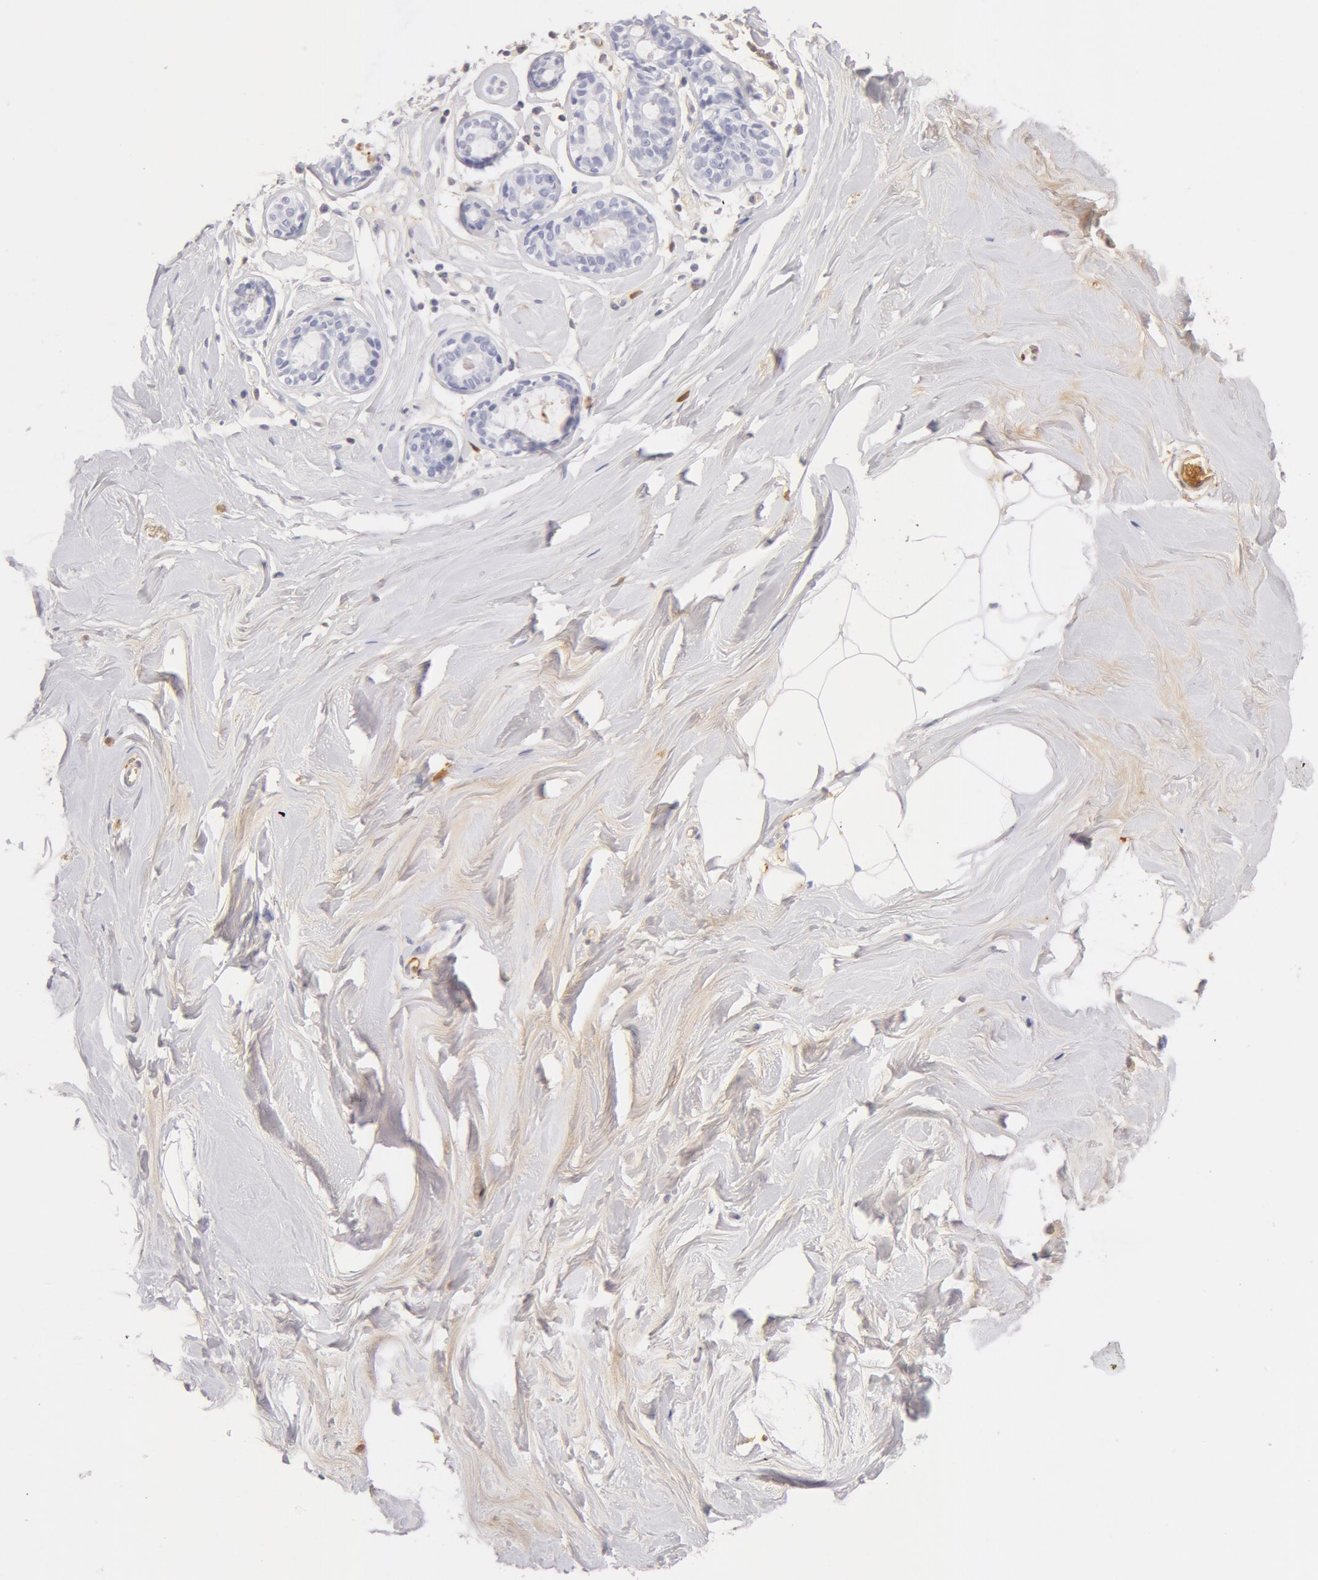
{"staining": {"intensity": "negative", "quantity": "none", "location": "none"}, "tissue": "breast", "cell_type": "Adipocytes", "image_type": "normal", "snomed": [{"axis": "morphology", "description": "Normal tissue, NOS"}, {"axis": "topography", "description": "Breast"}], "caption": "Immunohistochemistry (IHC) of normal human breast reveals no expression in adipocytes.", "gene": "GC", "patient": {"sex": "female", "age": 44}}